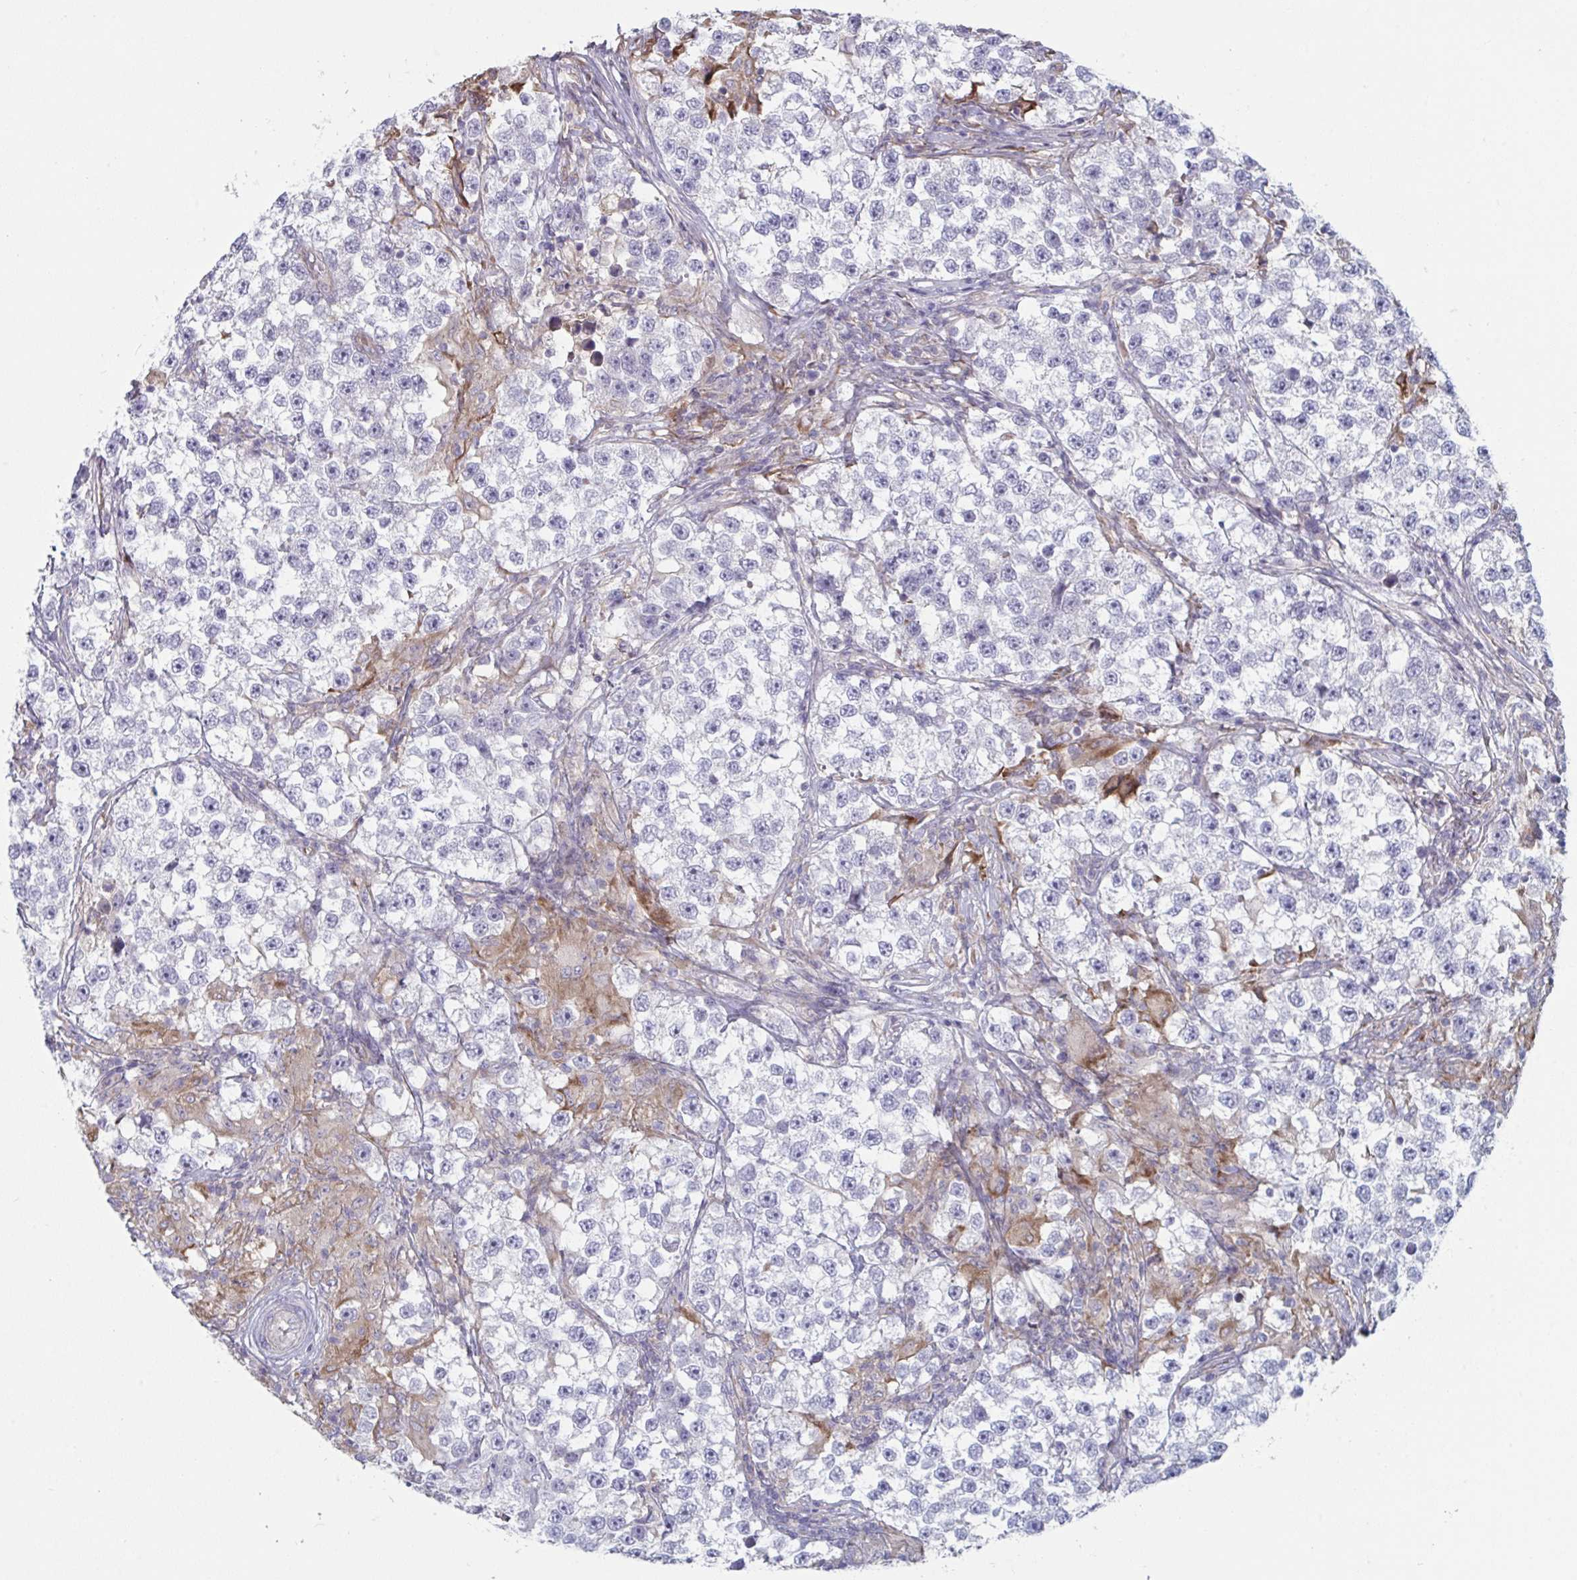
{"staining": {"intensity": "negative", "quantity": "none", "location": "none"}, "tissue": "testis cancer", "cell_type": "Tumor cells", "image_type": "cancer", "snomed": [{"axis": "morphology", "description": "Seminoma, NOS"}, {"axis": "topography", "description": "Testis"}], "caption": "This is an IHC photomicrograph of human testis seminoma. There is no staining in tumor cells.", "gene": "STK26", "patient": {"sex": "male", "age": 46}}